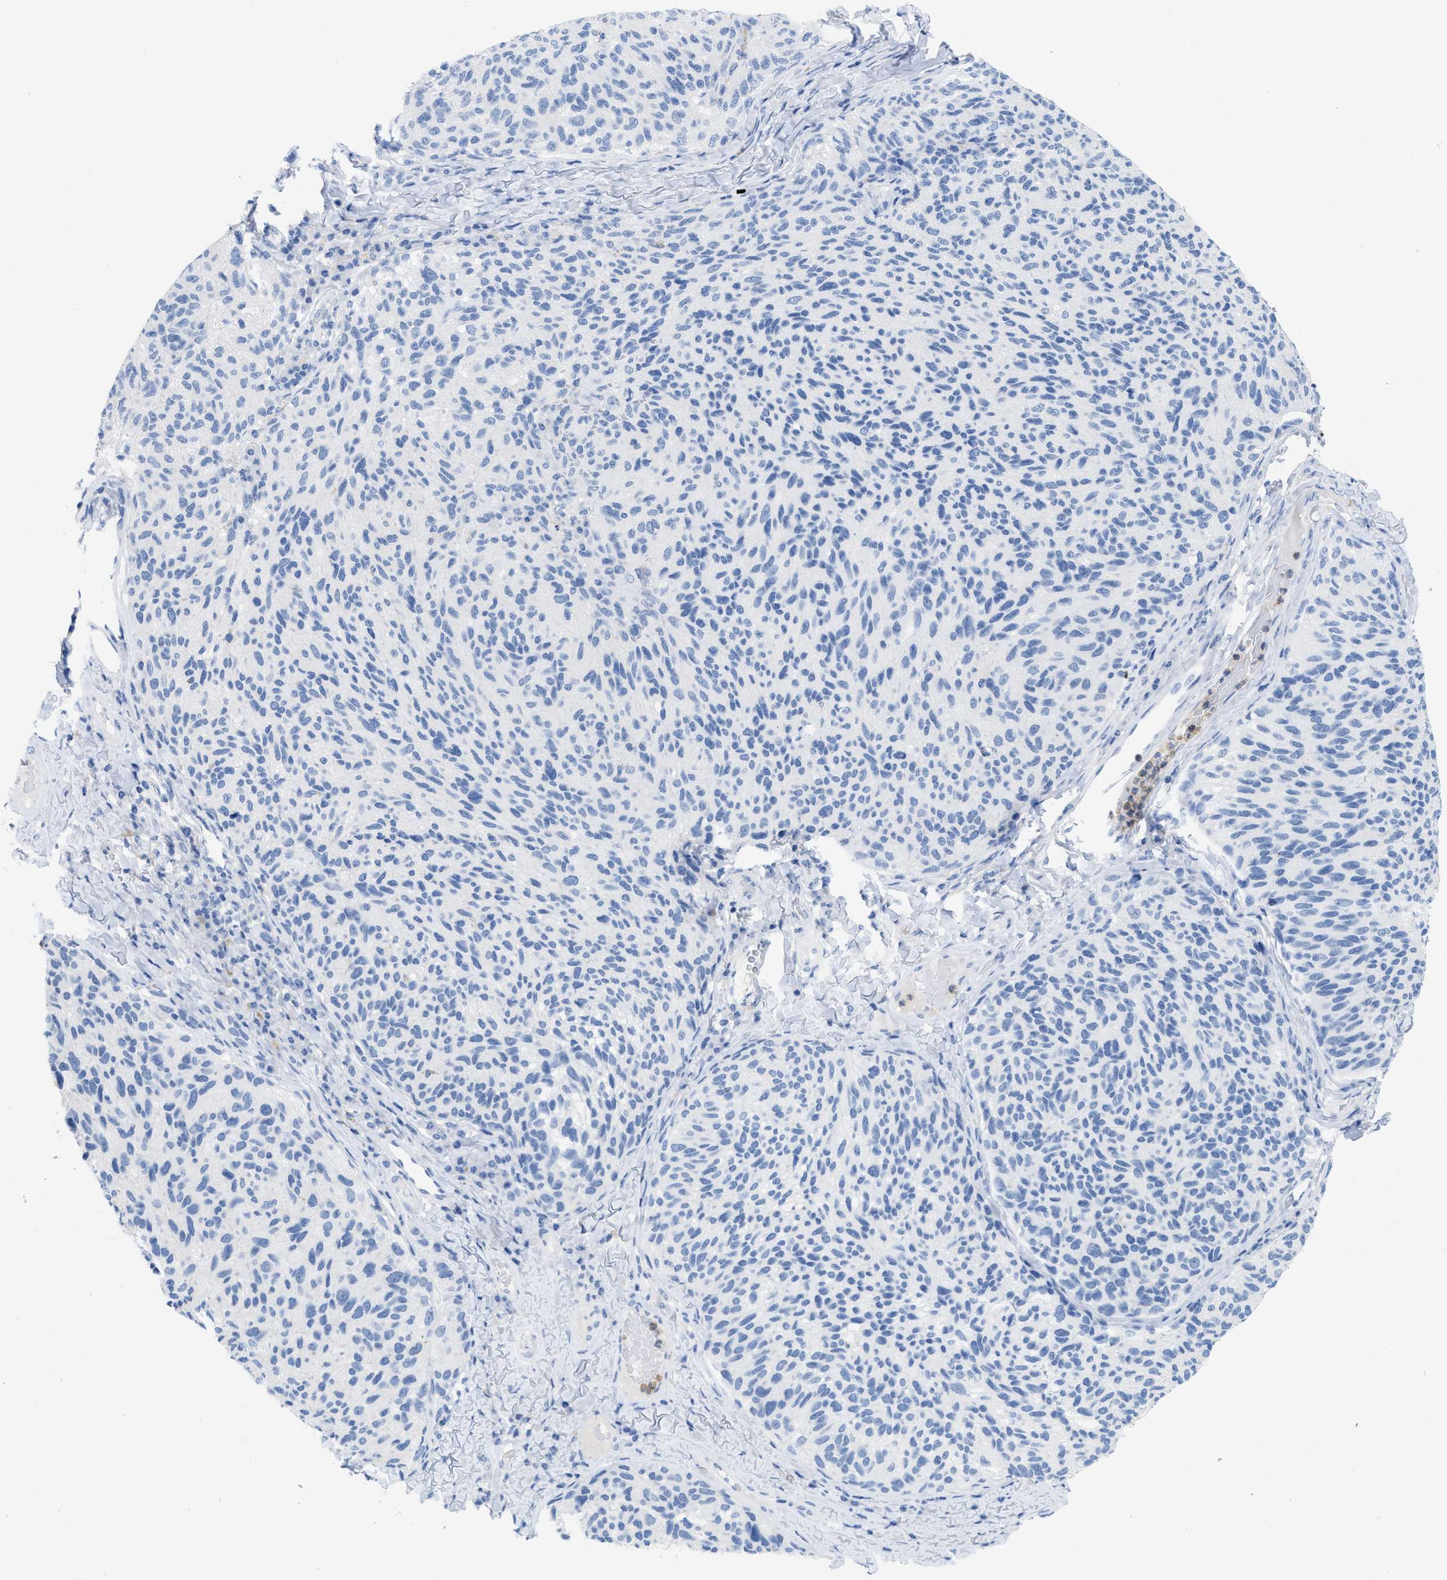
{"staining": {"intensity": "negative", "quantity": "none", "location": "none"}, "tissue": "melanoma", "cell_type": "Tumor cells", "image_type": "cancer", "snomed": [{"axis": "morphology", "description": "Malignant melanoma, NOS"}, {"axis": "topography", "description": "Skin"}], "caption": "Tumor cells show no significant protein staining in melanoma.", "gene": "CR1", "patient": {"sex": "female", "age": 73}}